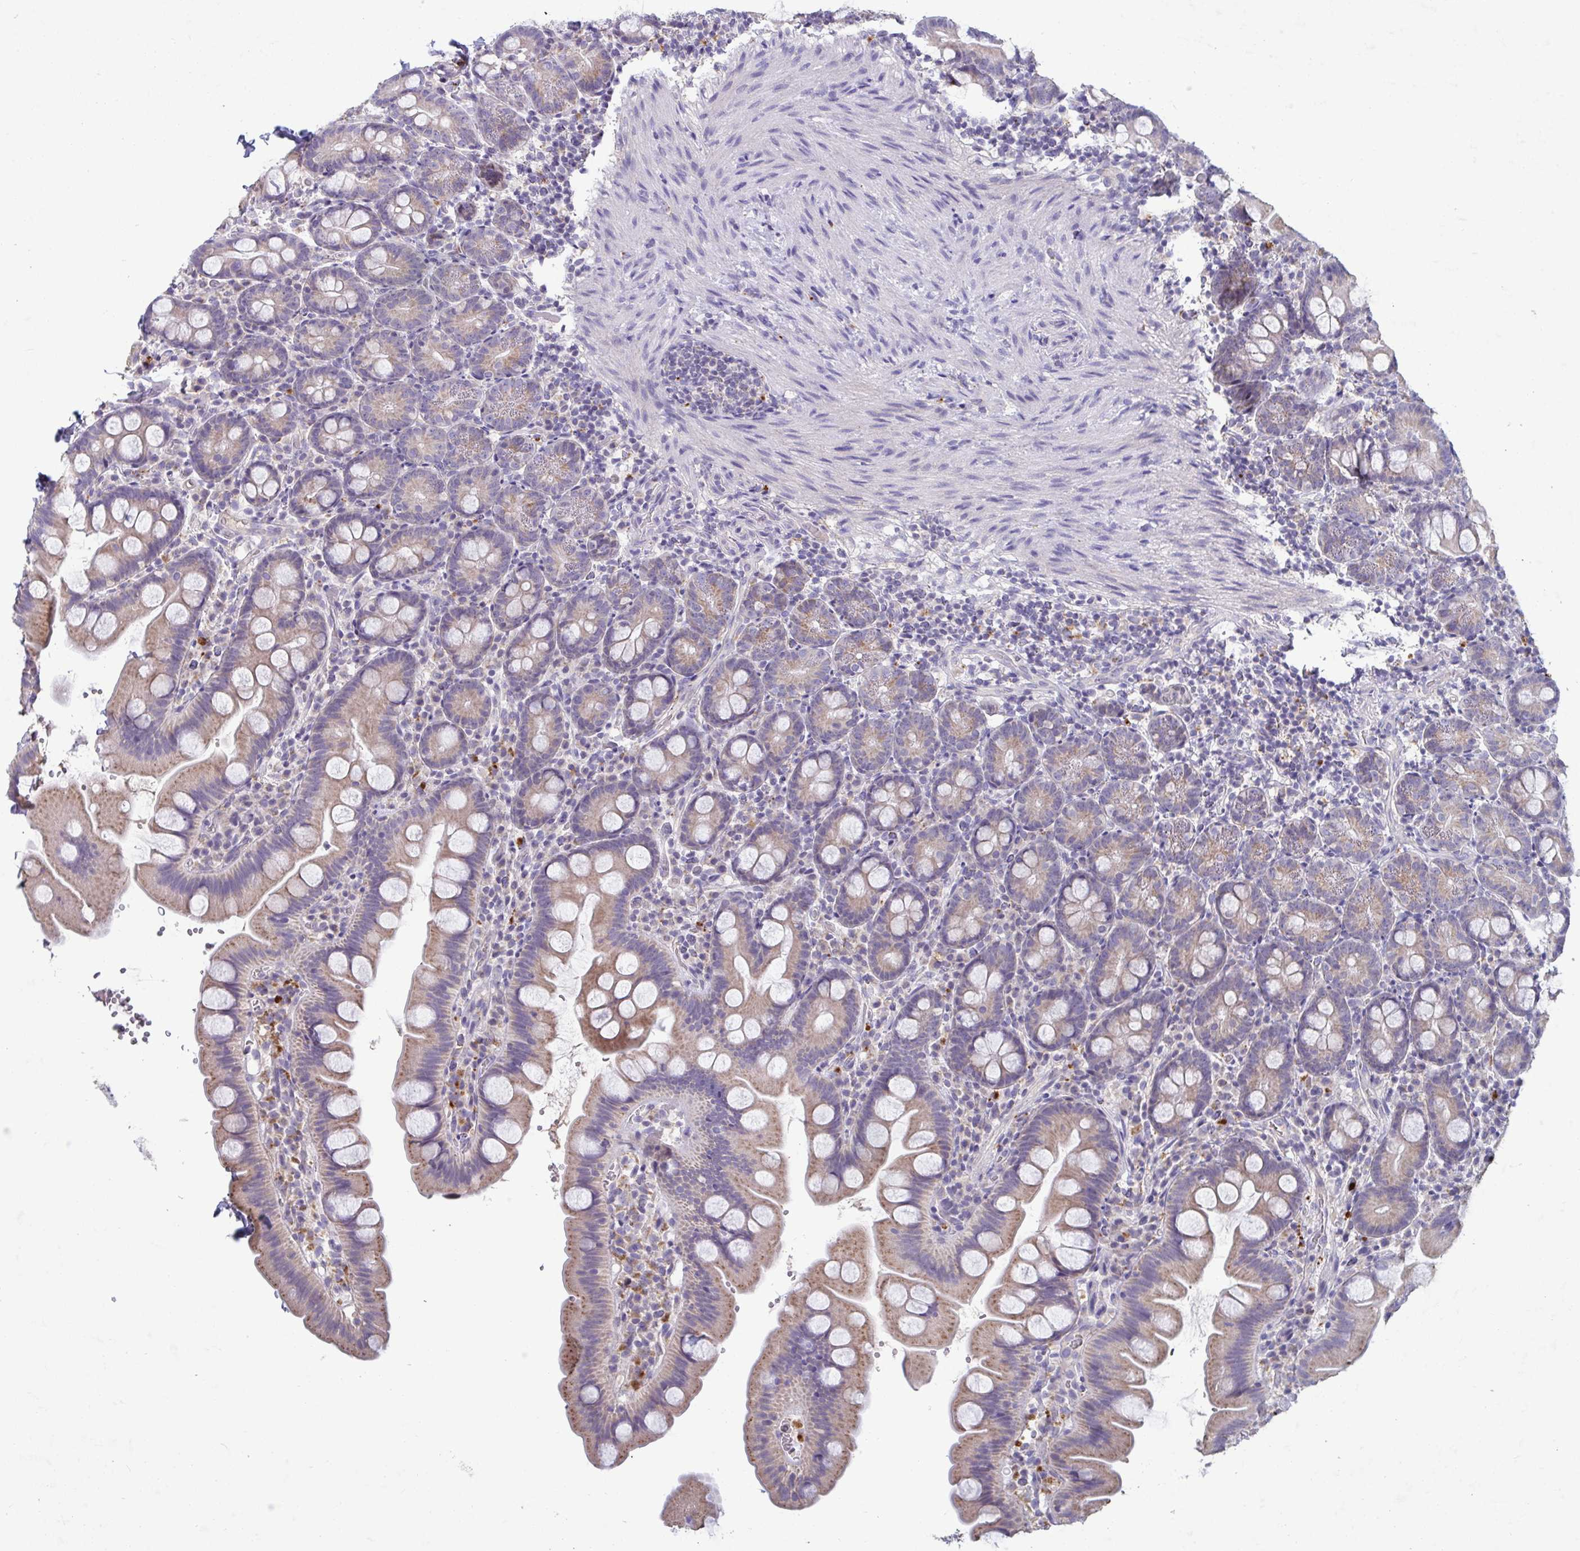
{"staining": {"intensity": "weak", "quantity": ">75%", "location": "cytoplasmic/membranous"}, "tissue": "small intestine", "cell_type": "Glandular cells", "image_type": "normal", "snomed": [{"axis": "morphology", "description": "Normal tissue, NOS"}, {"axis": "topography", "description": "Small intestine"}], "caption": "Glandular cells exhibit weak cytoplasmic/membranous positivity in approximately >75% of cells in normal small intestine. (Brightfield microscopy of DAB IHC at high magnification).", "gene": "GALNT13", "patient": {"sex": "female", "age": 68}}